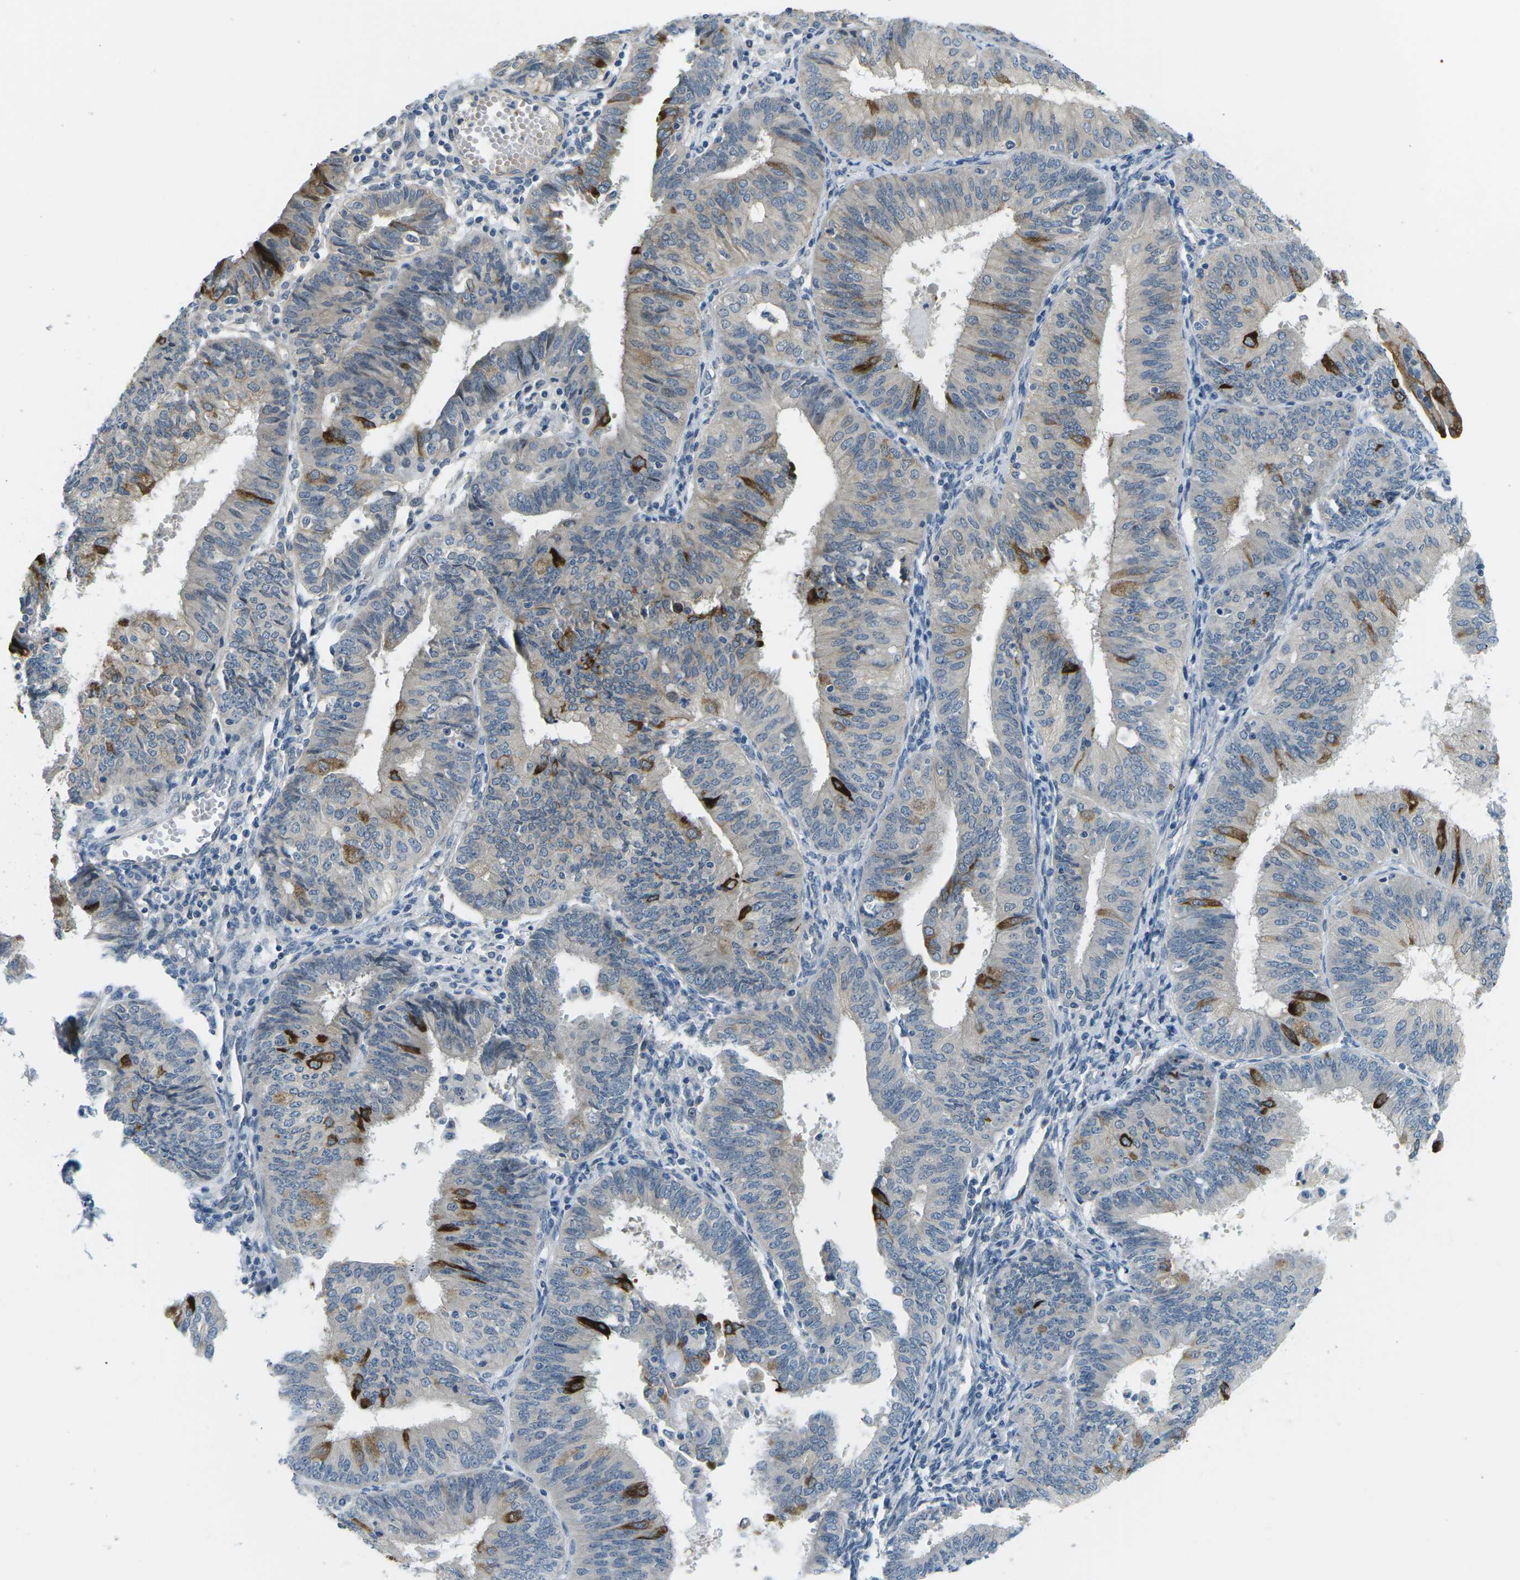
{"staining": {"intensity": "strong", "quantity": "<25%", "location": "cytoplasmic/membranous"}, "tissue": "endometrial cancer", "cell_type": "Tumor cells", "image_type": "cancer", "snomed": [{"axis": "morphology", "description": "Adenocarcinoma, NOS"}, {"axis": "topography", "description": "Endometrium"}], "caption": "Protein expression analysis of endometrial cancer (adenocarcinoma) displays strong cytoplasmic/membranous staining in about <25% of tumor cells. Nuclei are stained in blue.", "gene": "CTNND1", "patient": {"sex": "female", "age": 58}}